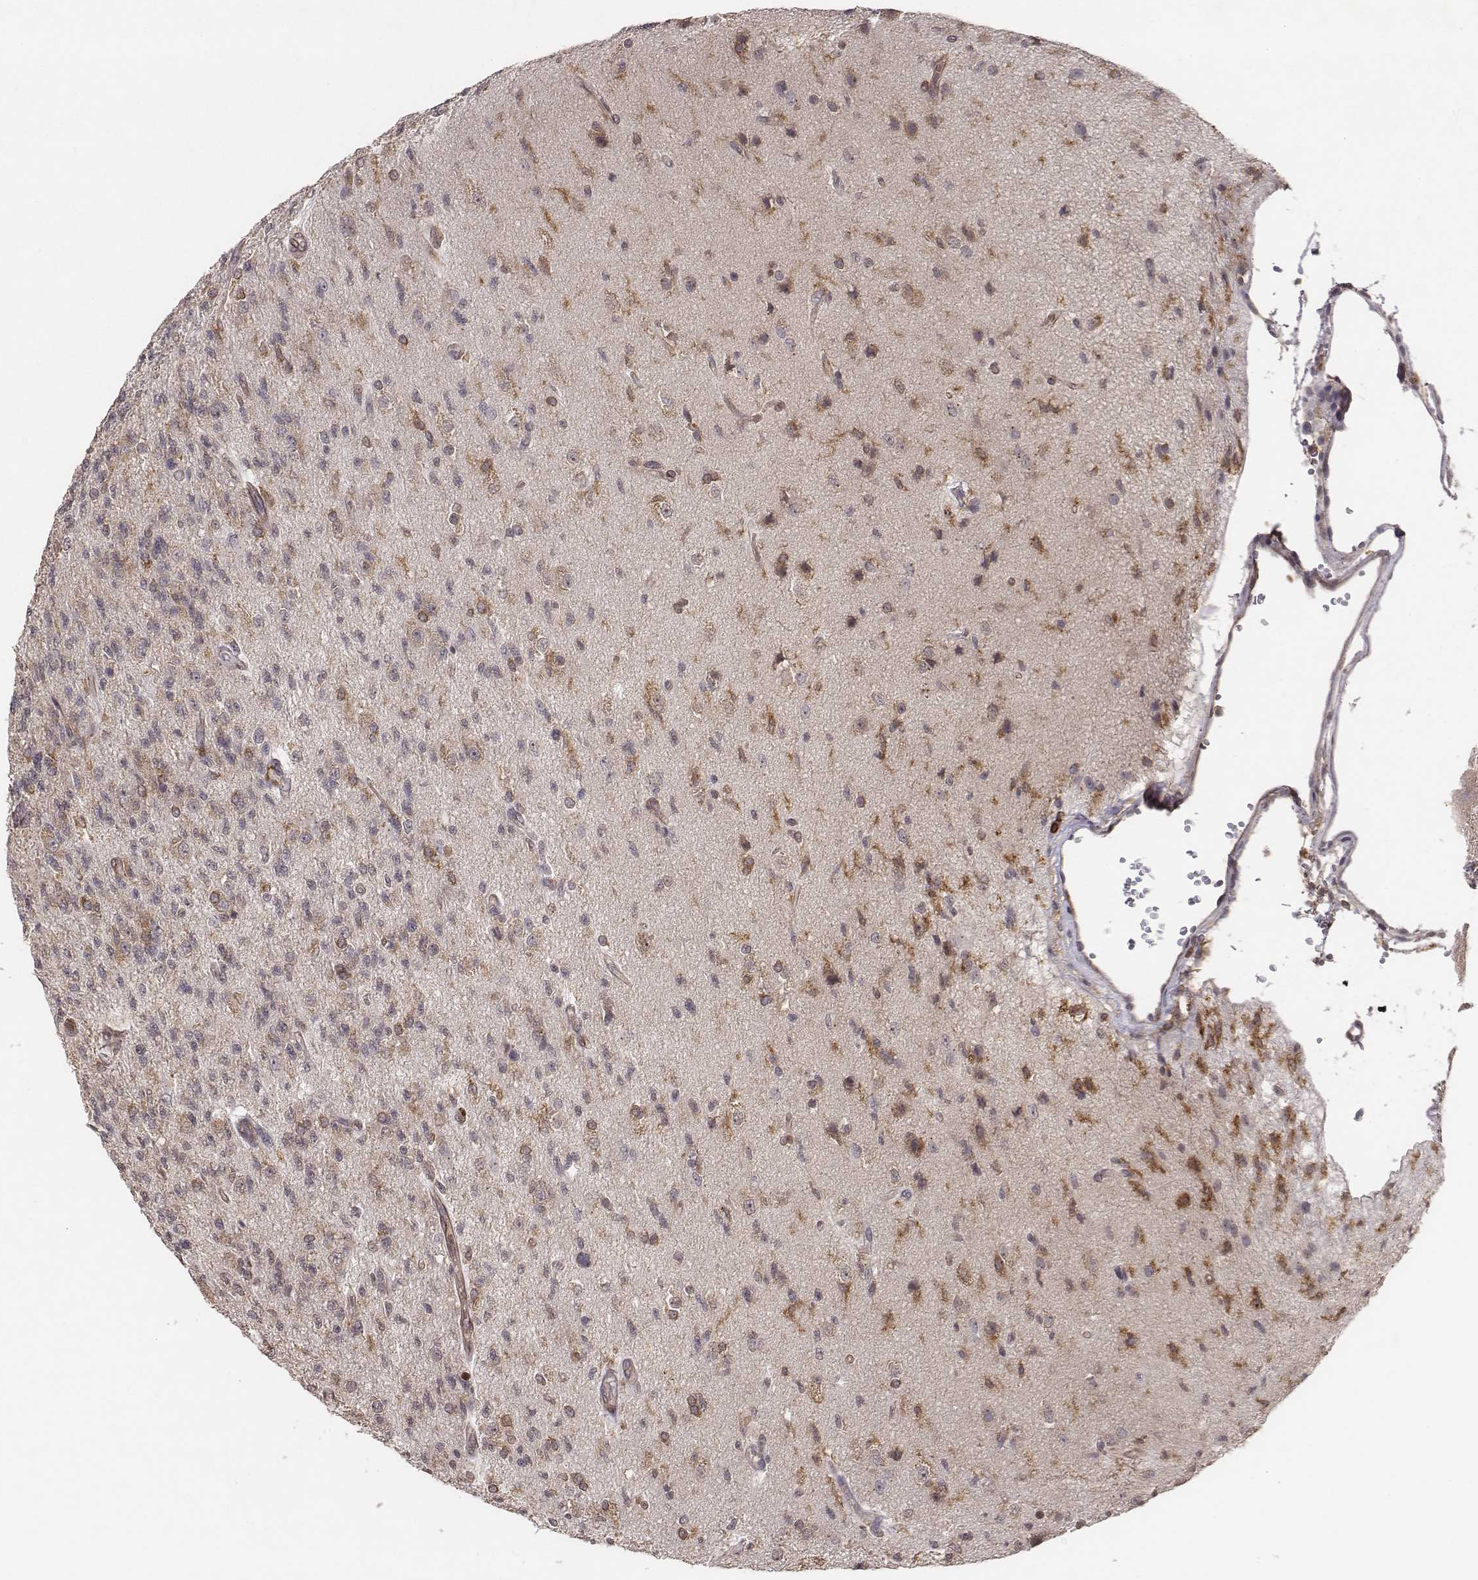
{"staining": {"intensity": "weak", "quantity": "<25%", "location": "cytoplasmic/membranous"}, "tissue": "glioma", "cell_type": "Tumor cells", "image_type": "cancer", "snomed": [{"axis": "morphology", "description": "Glioma, malignant, High grade"}, {"axis": "topography", "description": "Brain"}], "caption": "A high-resolution histopathology image shows immunohistochemistry staining of high-grade glioma (malignant), which displays no significant expression in tumor cells. (Stains: DAB immunohistochemistry with hematoxylin counter stain, Microscopy: brightfield microscopy at high magnification).", "gene": "PILRA", "patient": {"sex": "male", "age": 56}}